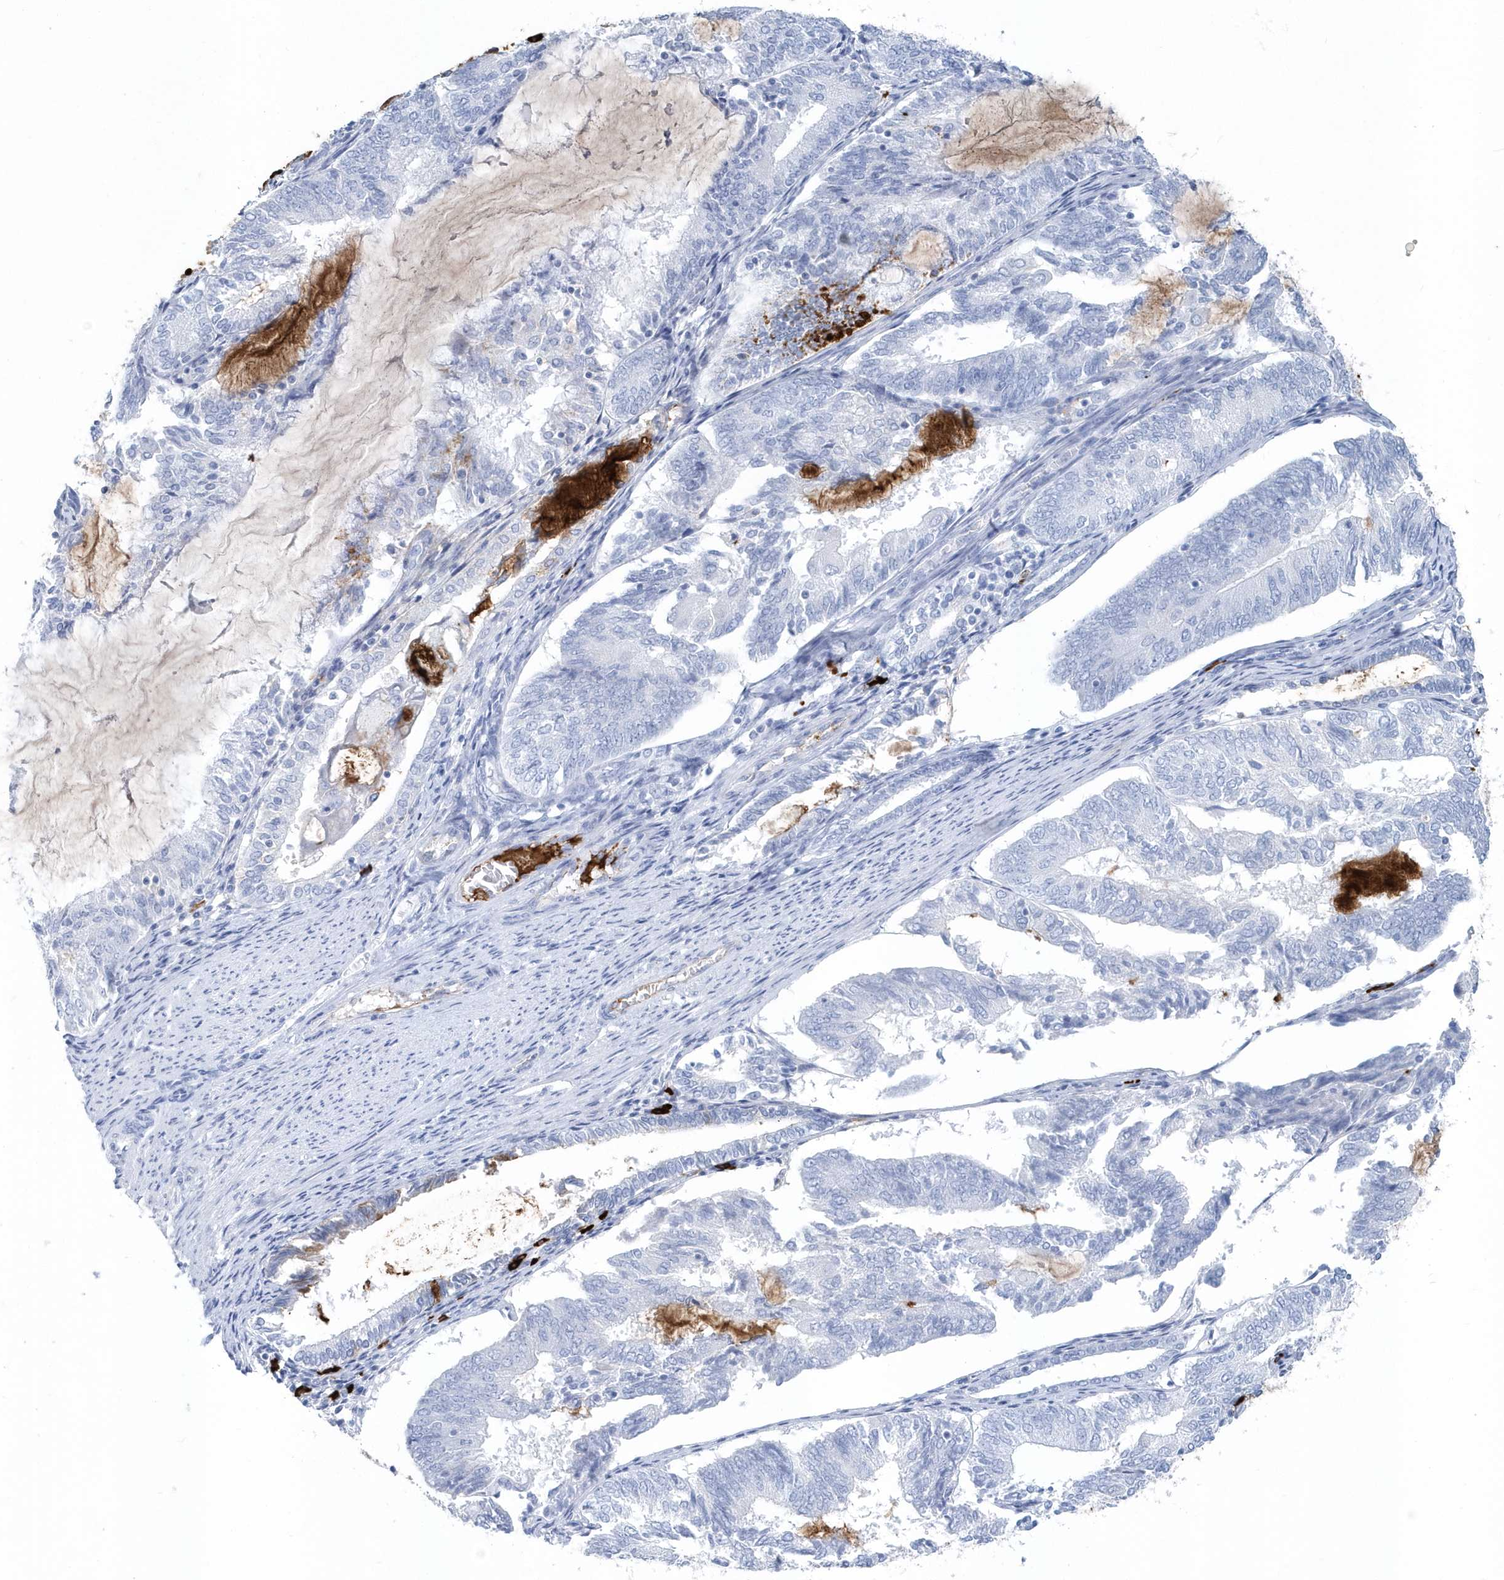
{"staining": {"intensity": "negative", "quantity": "none", "location": "none"}, "tissue": "endometrial cancer", "cell_type": "Tumor cells", "image_type": "cancer", "snomed": [{"axis": "morphology", "description": "Adenocarcinoma, NOS"}, {"axis": "topography", "description": "Endometrium"}], "caption": "Tumor cells are negative for brown protein staining in endometrial adenocarcinoma.", "gene": "JCHAIN", "patient": {"sex": "female", "age": 81}}